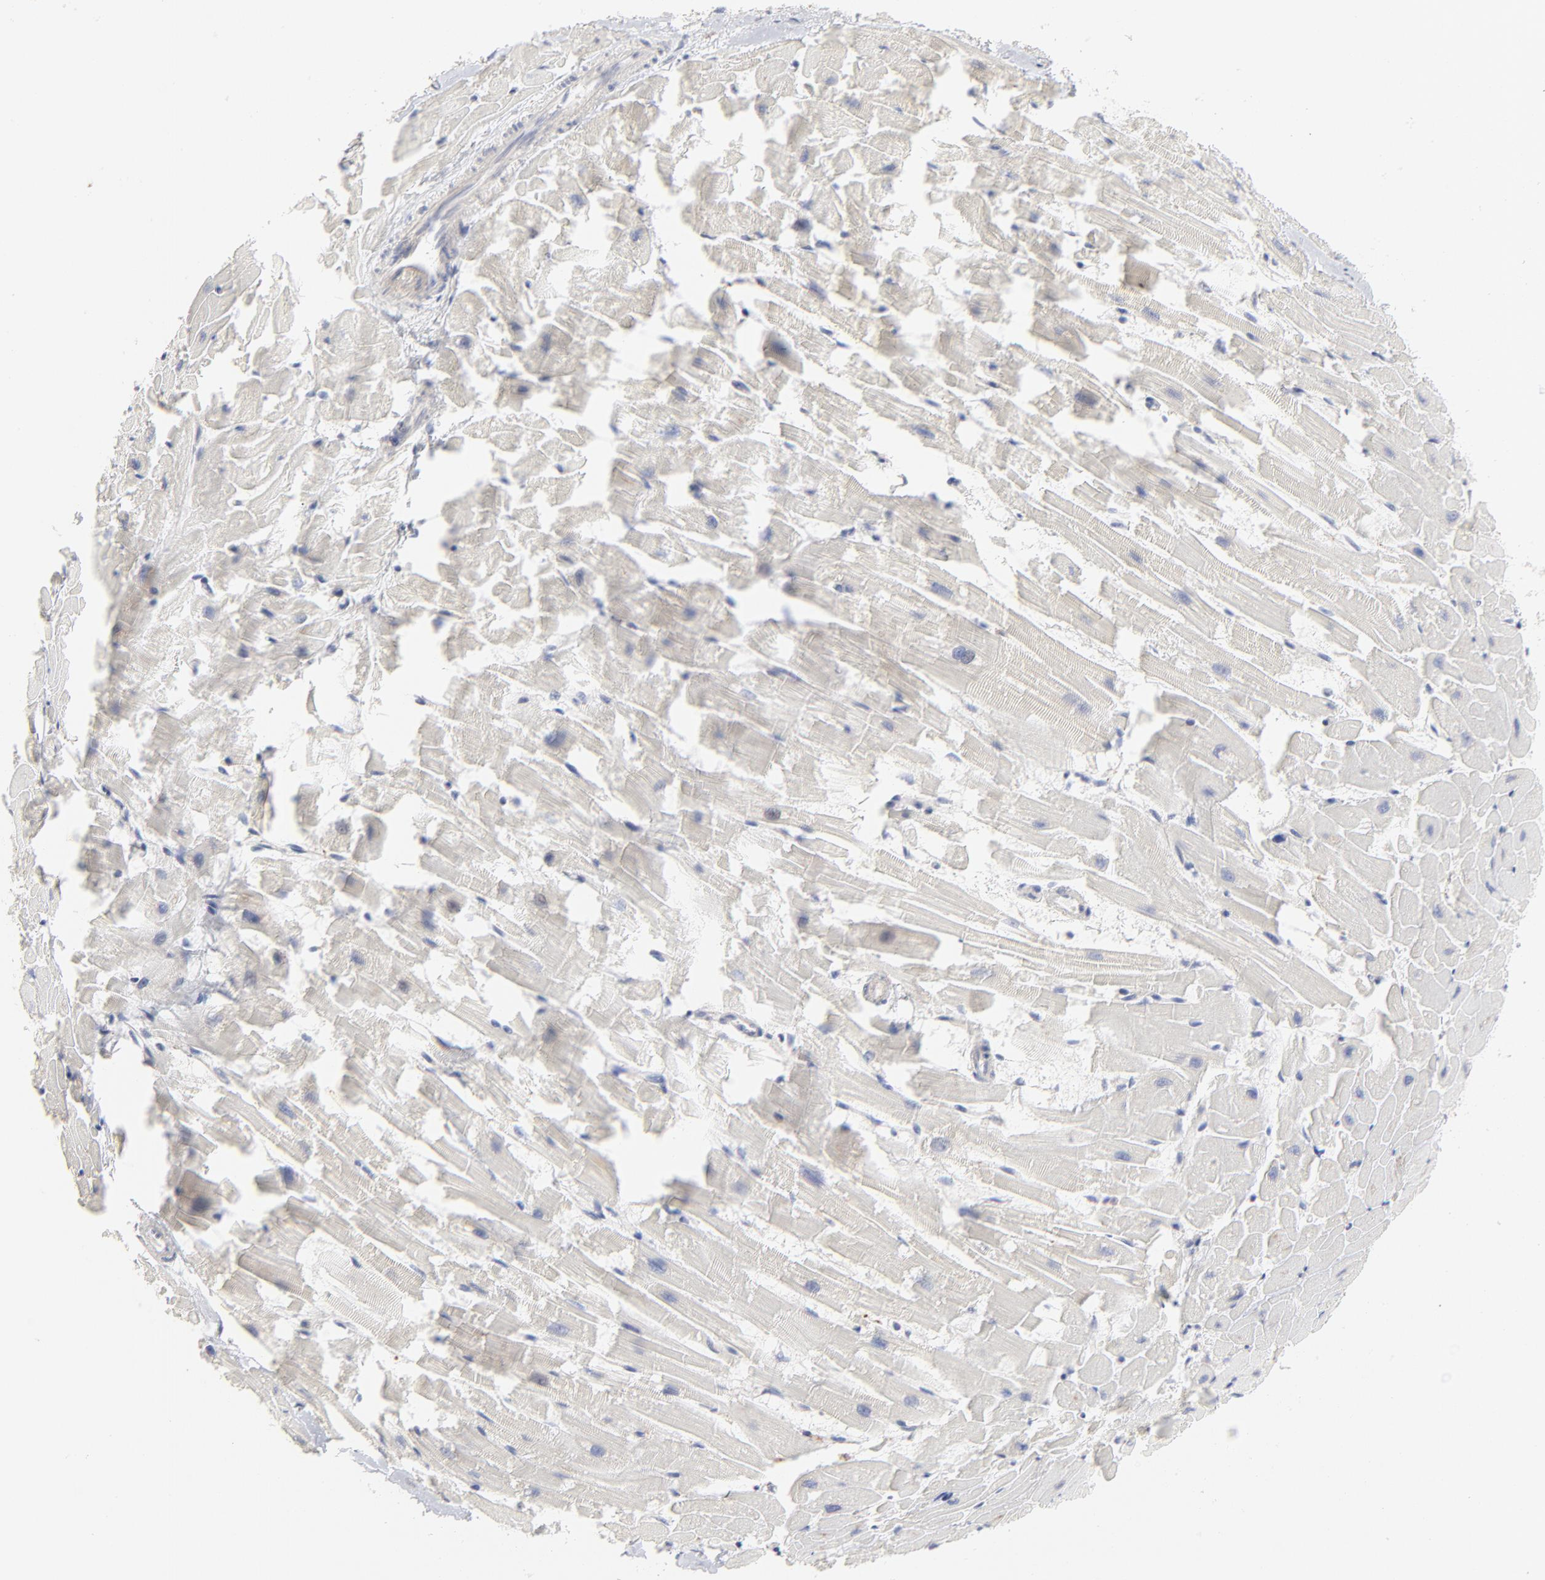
{"staining": {"intensity": "negative", "quantity": "none", "location": "none"}, "tissue": "heart muscle", "cell_type": "Cardiomyocytes", "image_type": "normal", "snomed": [{"axis": "morphology", "description": "Normal tissue, NOS"}, {"axis": "topography", "description": "Heart"}], "caption": "Histopathology image shows no significant protein expression in cardiomyocytes of normal heart muscle. (Immunohistochemistry, brightfield microscopy, high magnification).", "gene": "CCR3", "patient": {"sex": "female", "age": 19}}